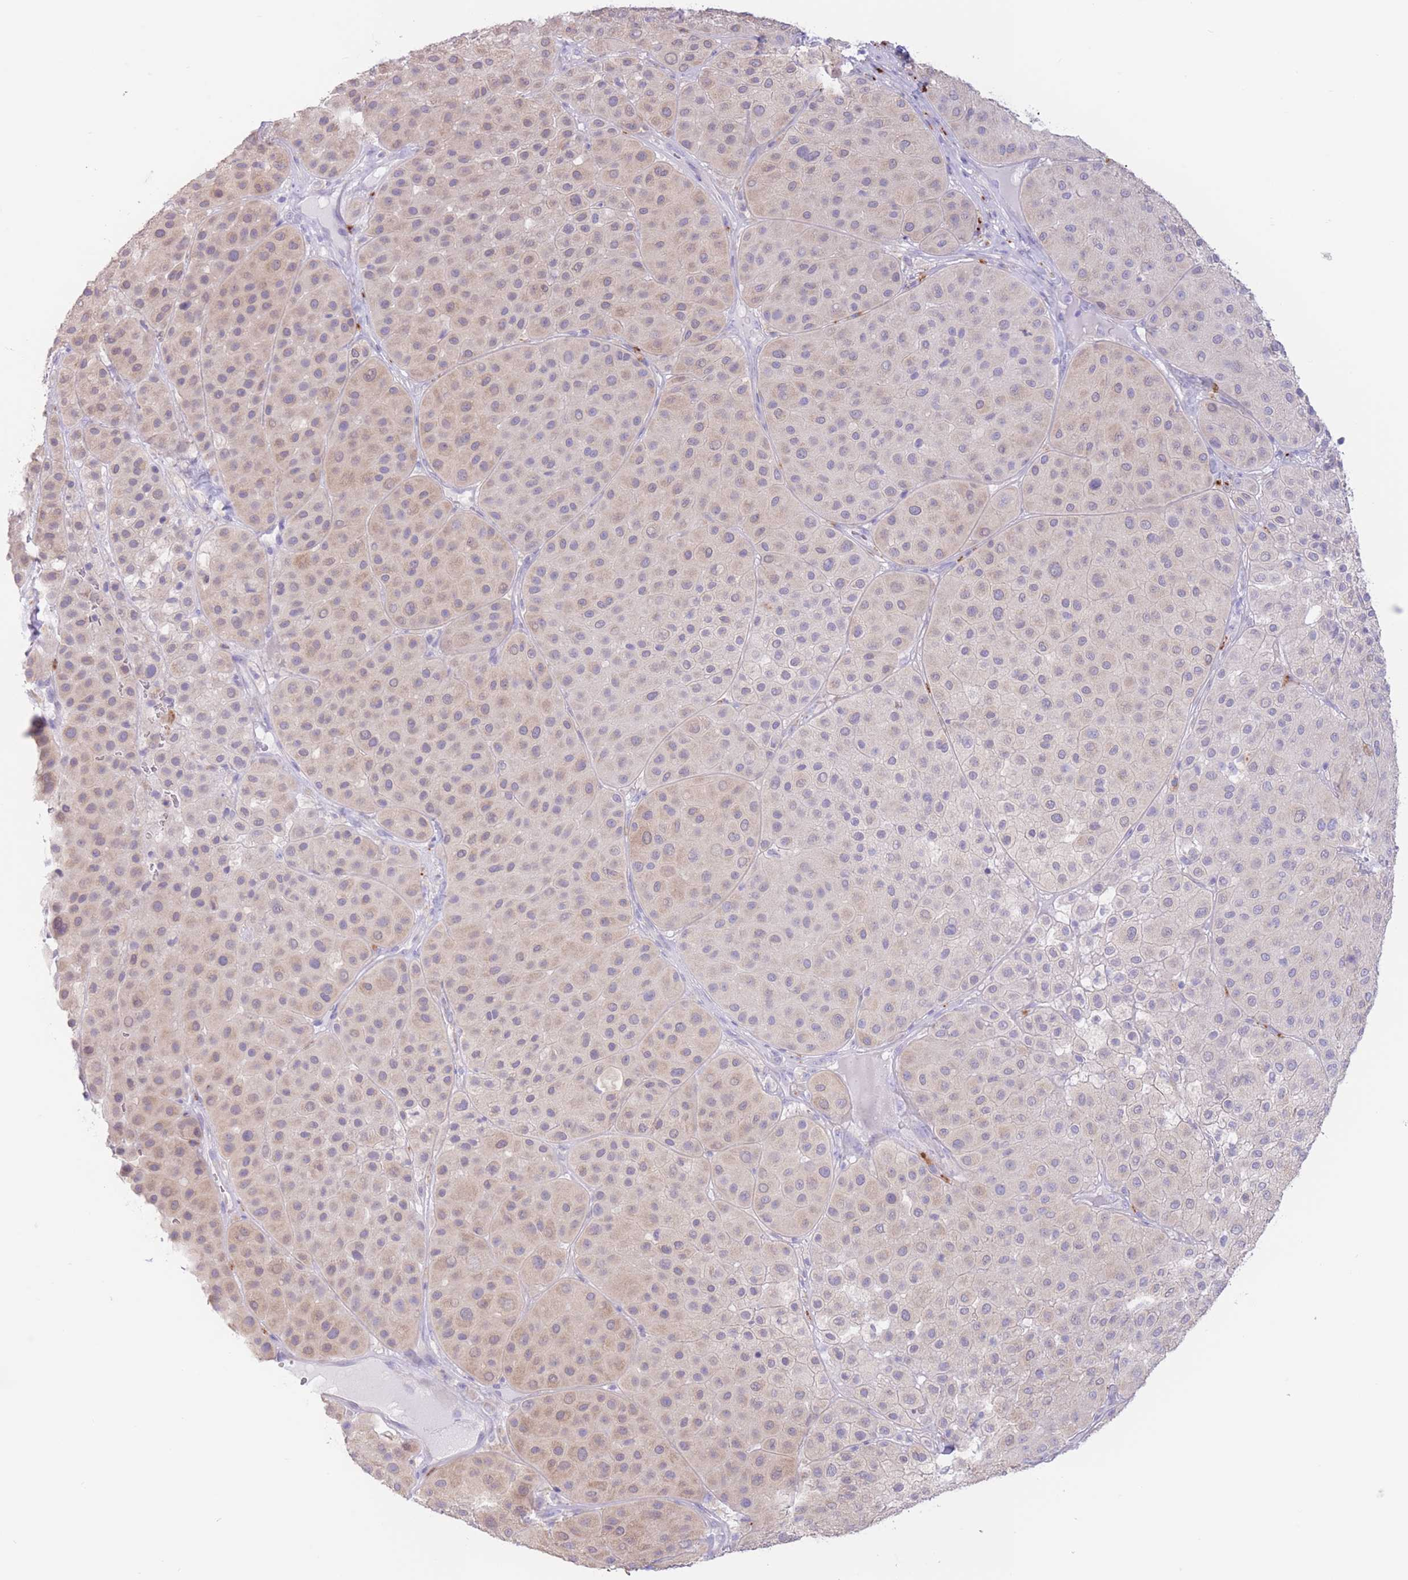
{"staining": {"intensity": "weak", "quantity": "25%-75%", "location": "cytoplasmic/membranous"}, "tissue": "melanoma", "cell_type": "Tumor cells", "image_type": "cancer", "snomed": [{"axis": "morphology", "description": "Malignant melanoma, Metastatic site"}, {"axis": "topography", "description": "Smooth muscle"}], "caption": "Immunohistochemistry of melanoma reveals low levels of weak cytoplasmic/membranous staining in about 25%-75% of tumor cells.", "gene": "FAH", "patient": {"sex": "male", "age": 41}}